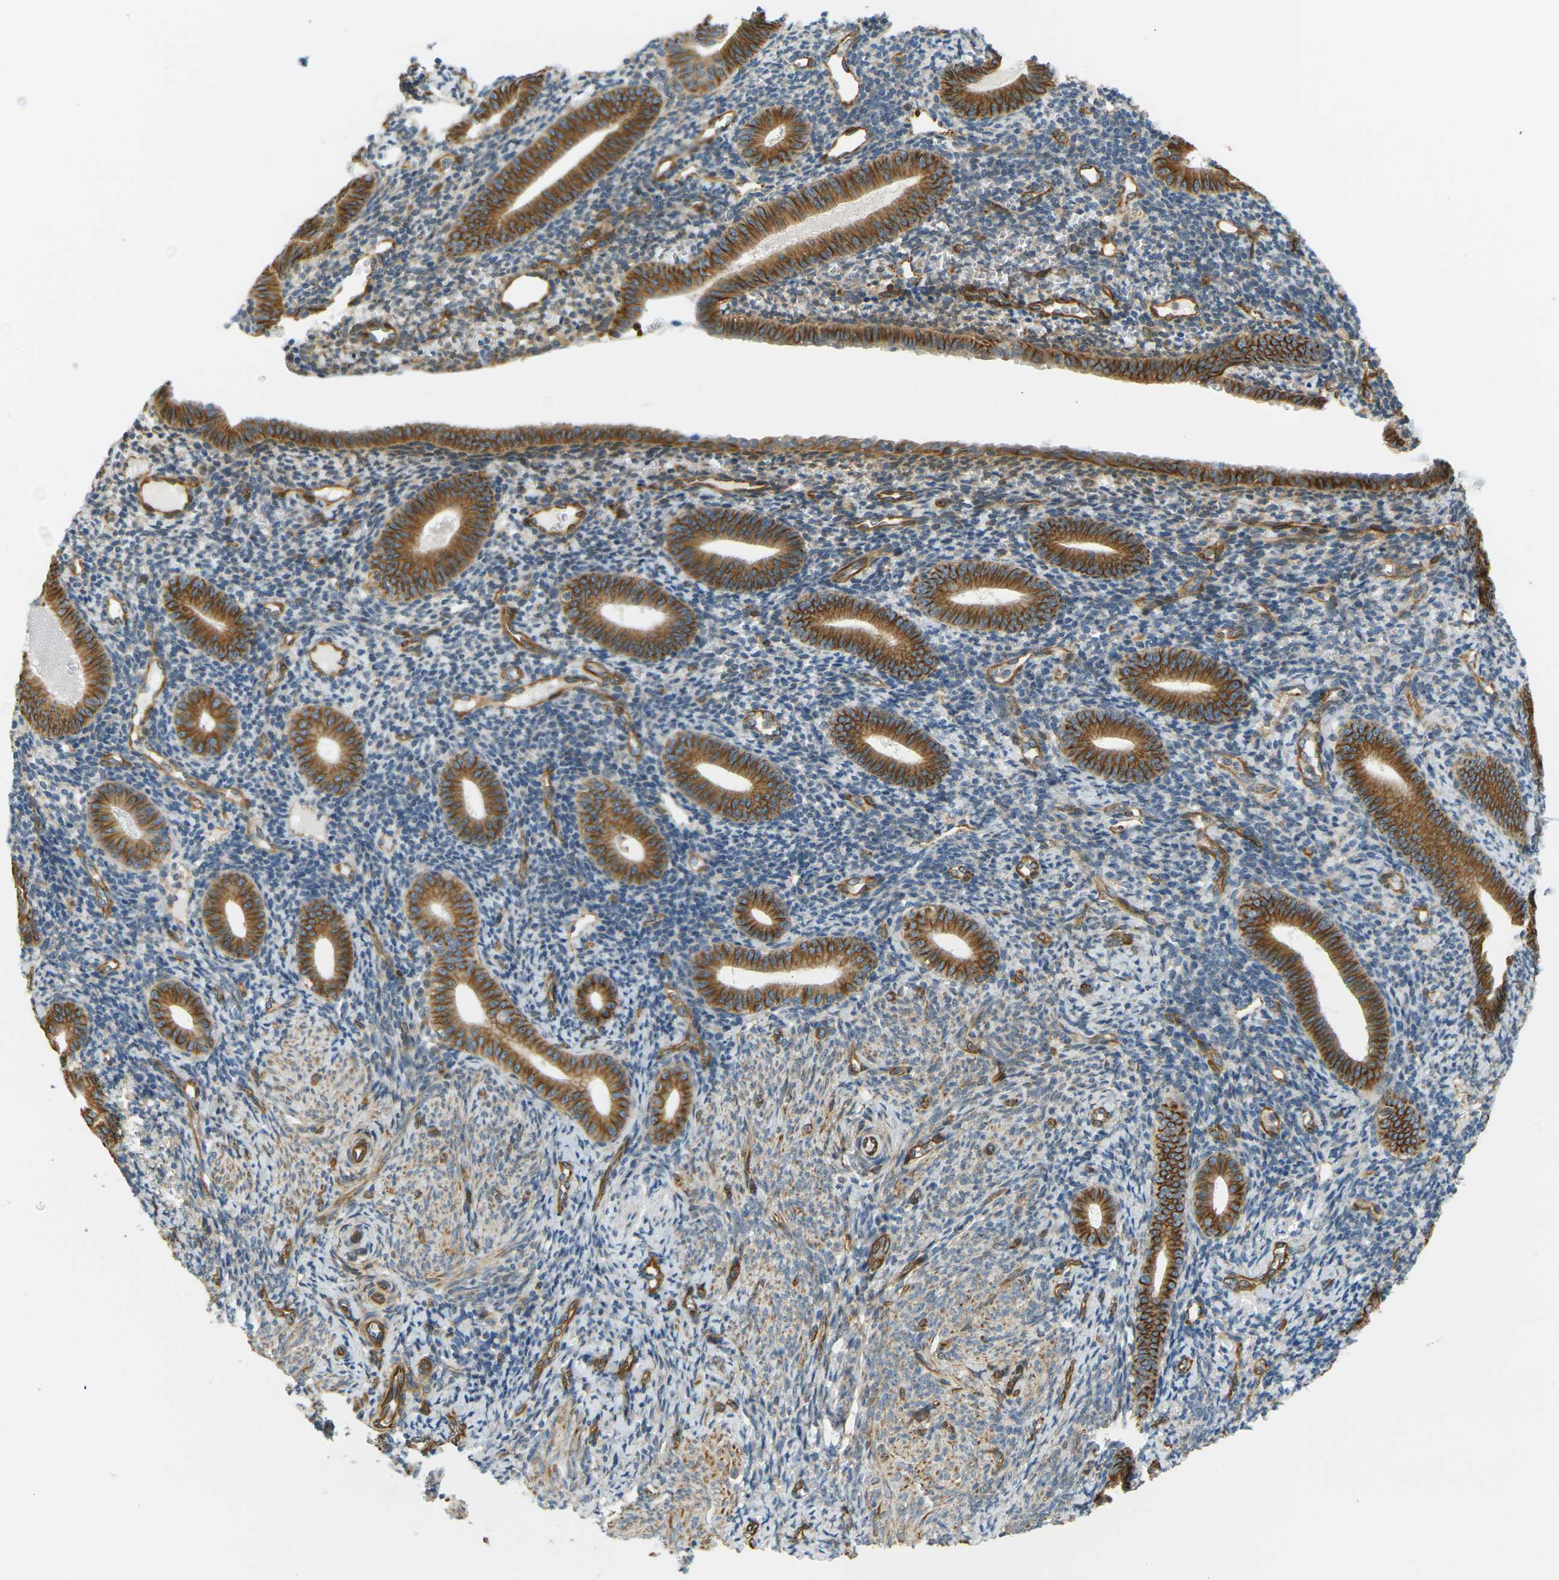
{"staining": {"intensity": "negative", "quantity": "none", "location": "none"}, "tissue": "endometrium", "cell_type": "Cells in endometrial stroma", "image_type": "normal", "snomed": [{"axis": "morphology", "description": "Normal tissue, NOS"}, {"axis": "topography", "description": "Endometrium"}], "caption": "The immunohistochemistry histopathology image has no significant positivity in cells in endometrial stroma of endometrium.", "gene": "CYTH3", "patient": {"sex": "female", "age": 50}}